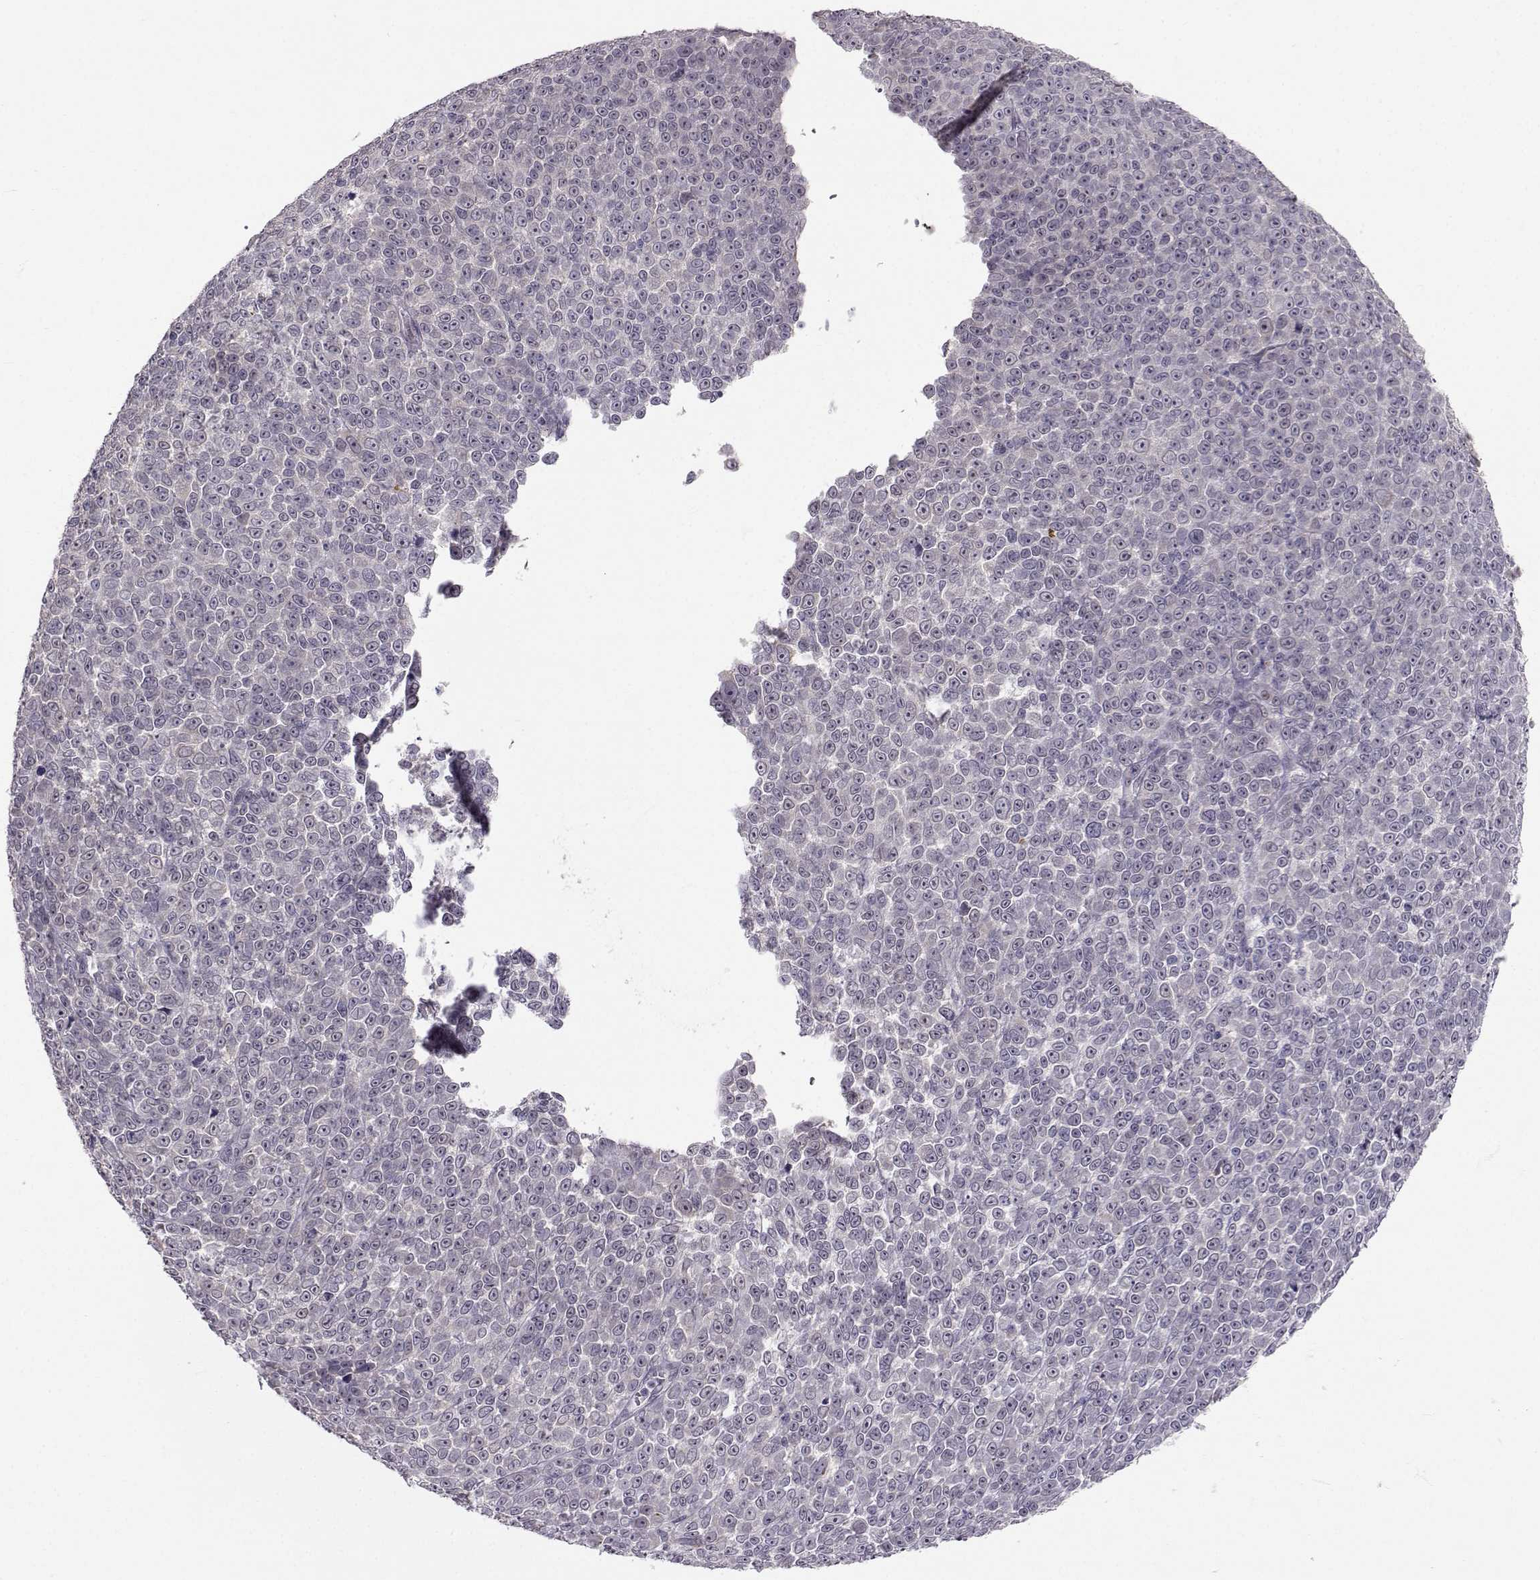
{"staining": {"intensity": "negative", "quantity": "none", "location": "none"}, "tissue": "melanoma", "cell_type": "Tumor cells", "image_type": "cancer", "snomed": [{"axis": "morphology", "description": "Malignant melanoma, NOS"}, {"axis": "topography", "description": "Skin"}], "caption": "Immunohistochemical staining of malignant melanoma demonstrates no significant staining in tumor cells.", "gene": "SLC6A3", "patient": {"sex": "female", "age": 95}}